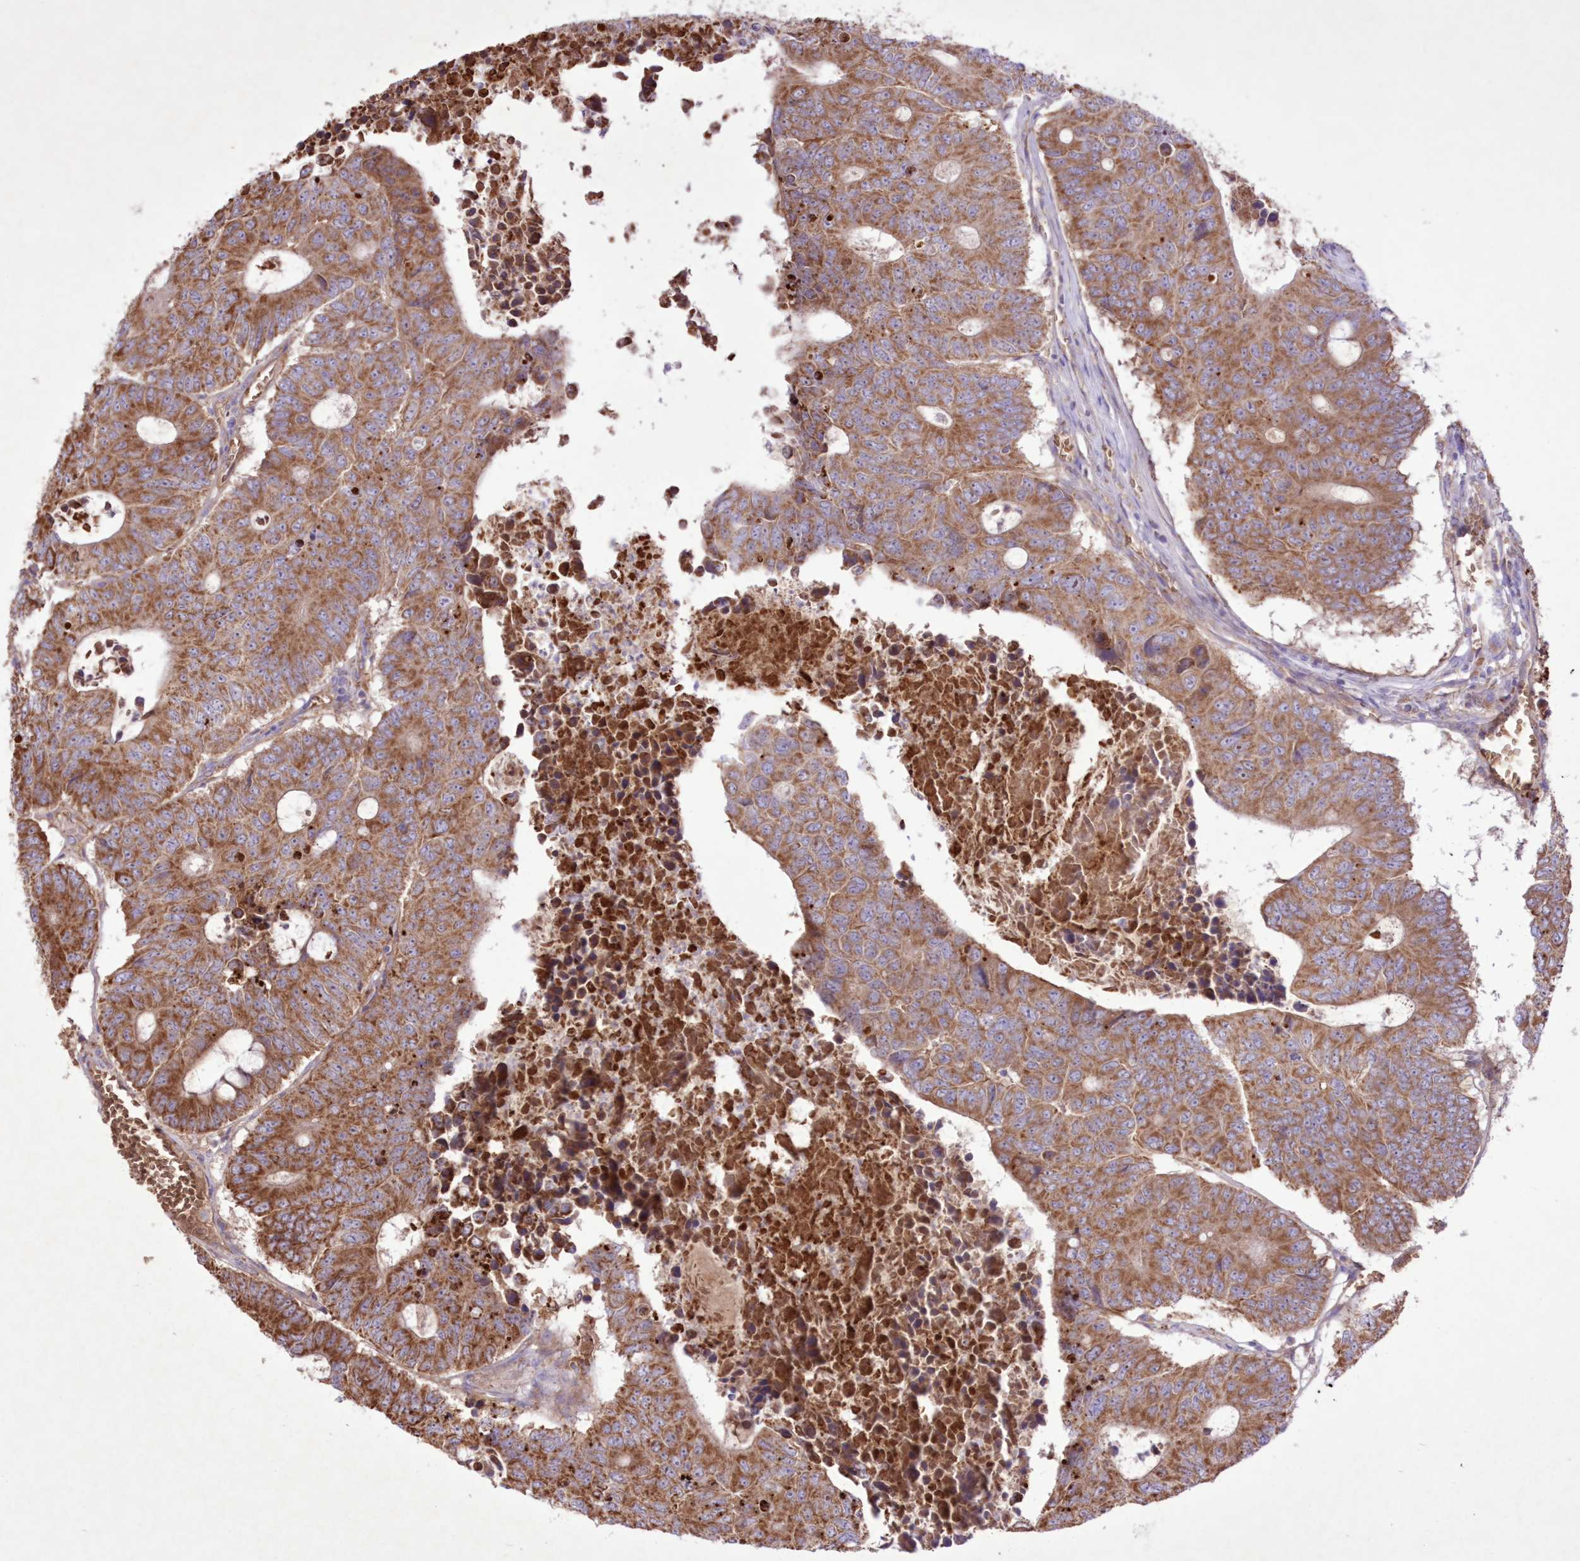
{"staining": {"intensity": "moderate", "quantity": ">75%", "location": "cytoplasmic/membranous"}, "tissue": "colorectal cancer", "cell_type": "Tumor cells", "image_type": "cancer", "snomed": [{"axis": "morphology", "description": "Adenocarcinoma, NOS"}, {"axis": "topography", "description": "Colon"}], "caption": "Human colorectal adenocarcinoma stained with a brown dye exhibits moderate cytoplasmic/membranous positive positivity in approximately >75% of tumor cells.", "gene": "FCHO2", "patient": {"sex": "male", "age": 87}}